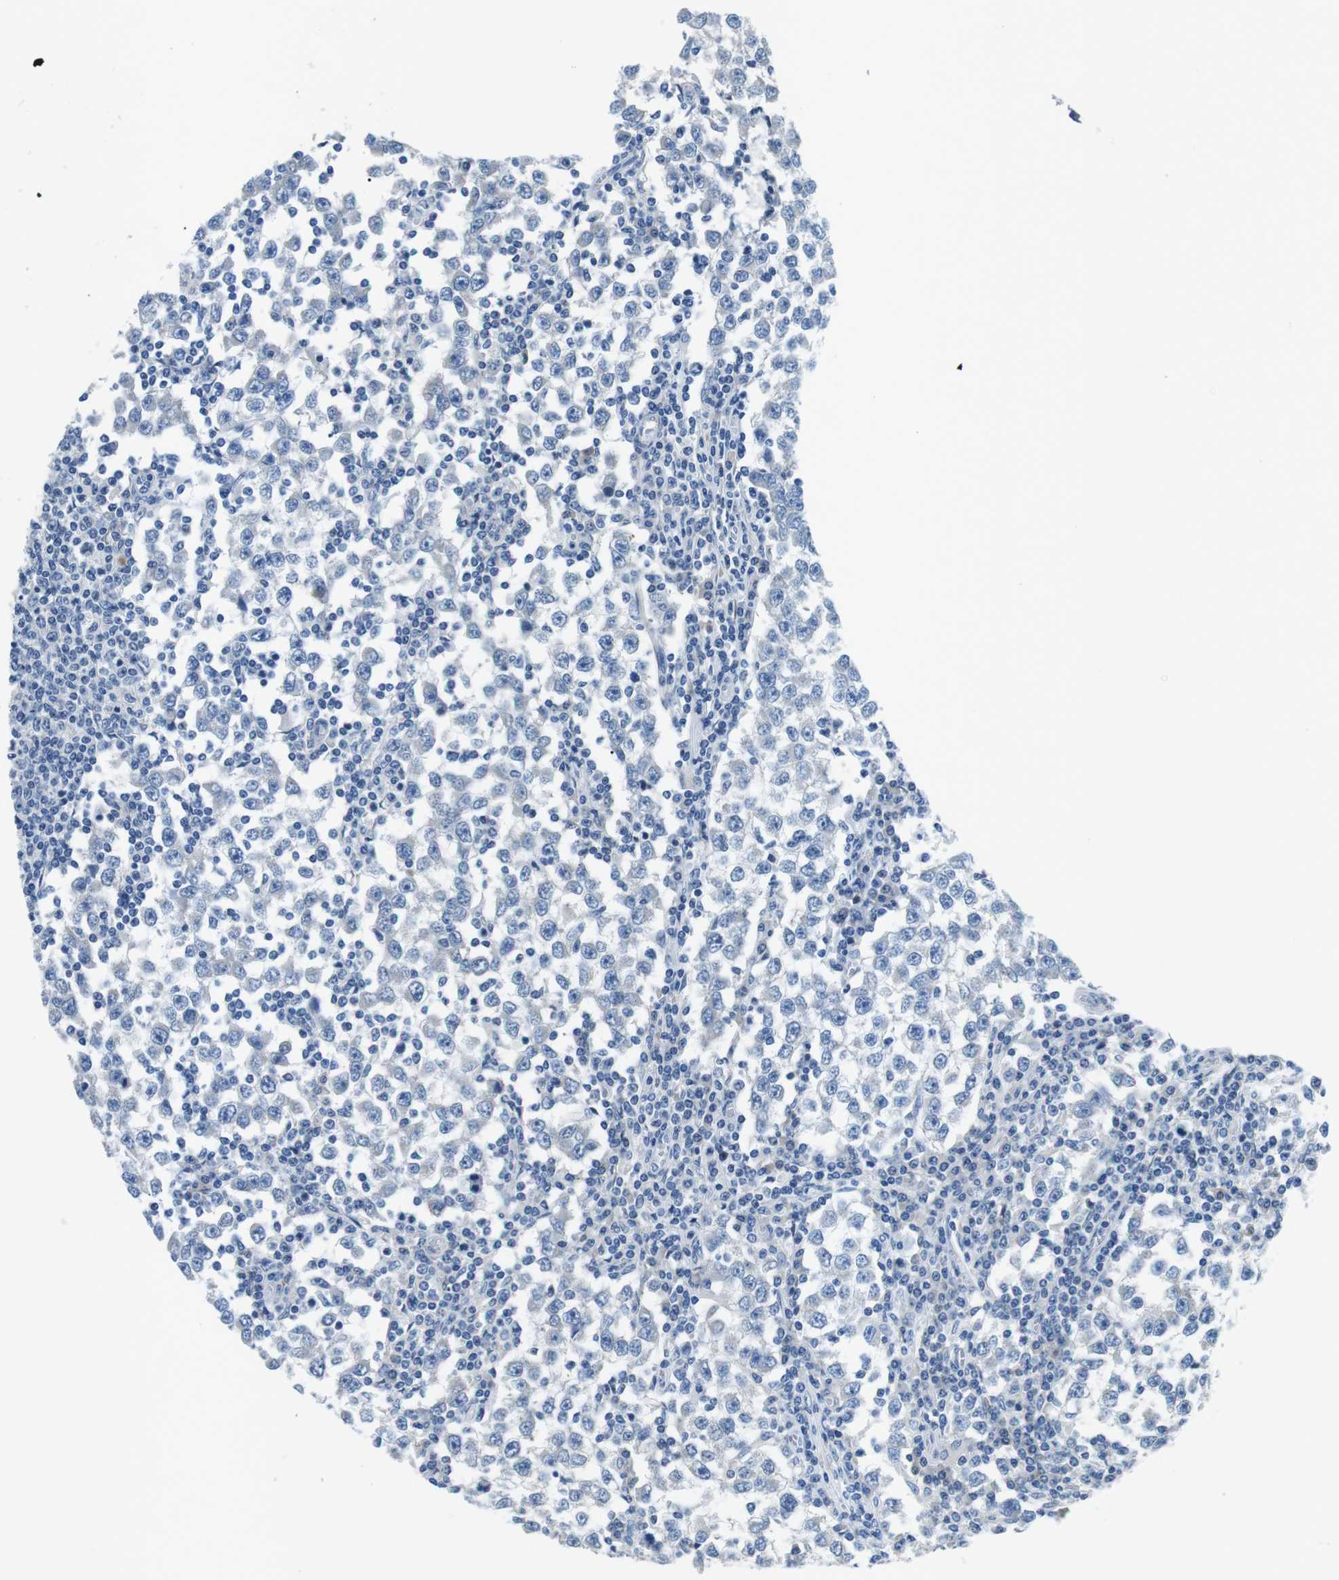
{"staining": {"intensity": "negative", "quantity": "none", "location": "none"}, "tissue": "testis cancer", "cell_type": "Tumor cells", "image_type": "cancer", "snomed": [{"axis": "morphology", "description": "Seminoma, NOS"}, {"axis": "topography", "description": "Testis"}], "caption": "An IHC histopathology image of testis cancer (seminoma) is shown. There is no staining in tumor cells of testis cancer (seminoma).", "gene": "PHLDA1", "patient": {"sex": "male", "age": 65}}